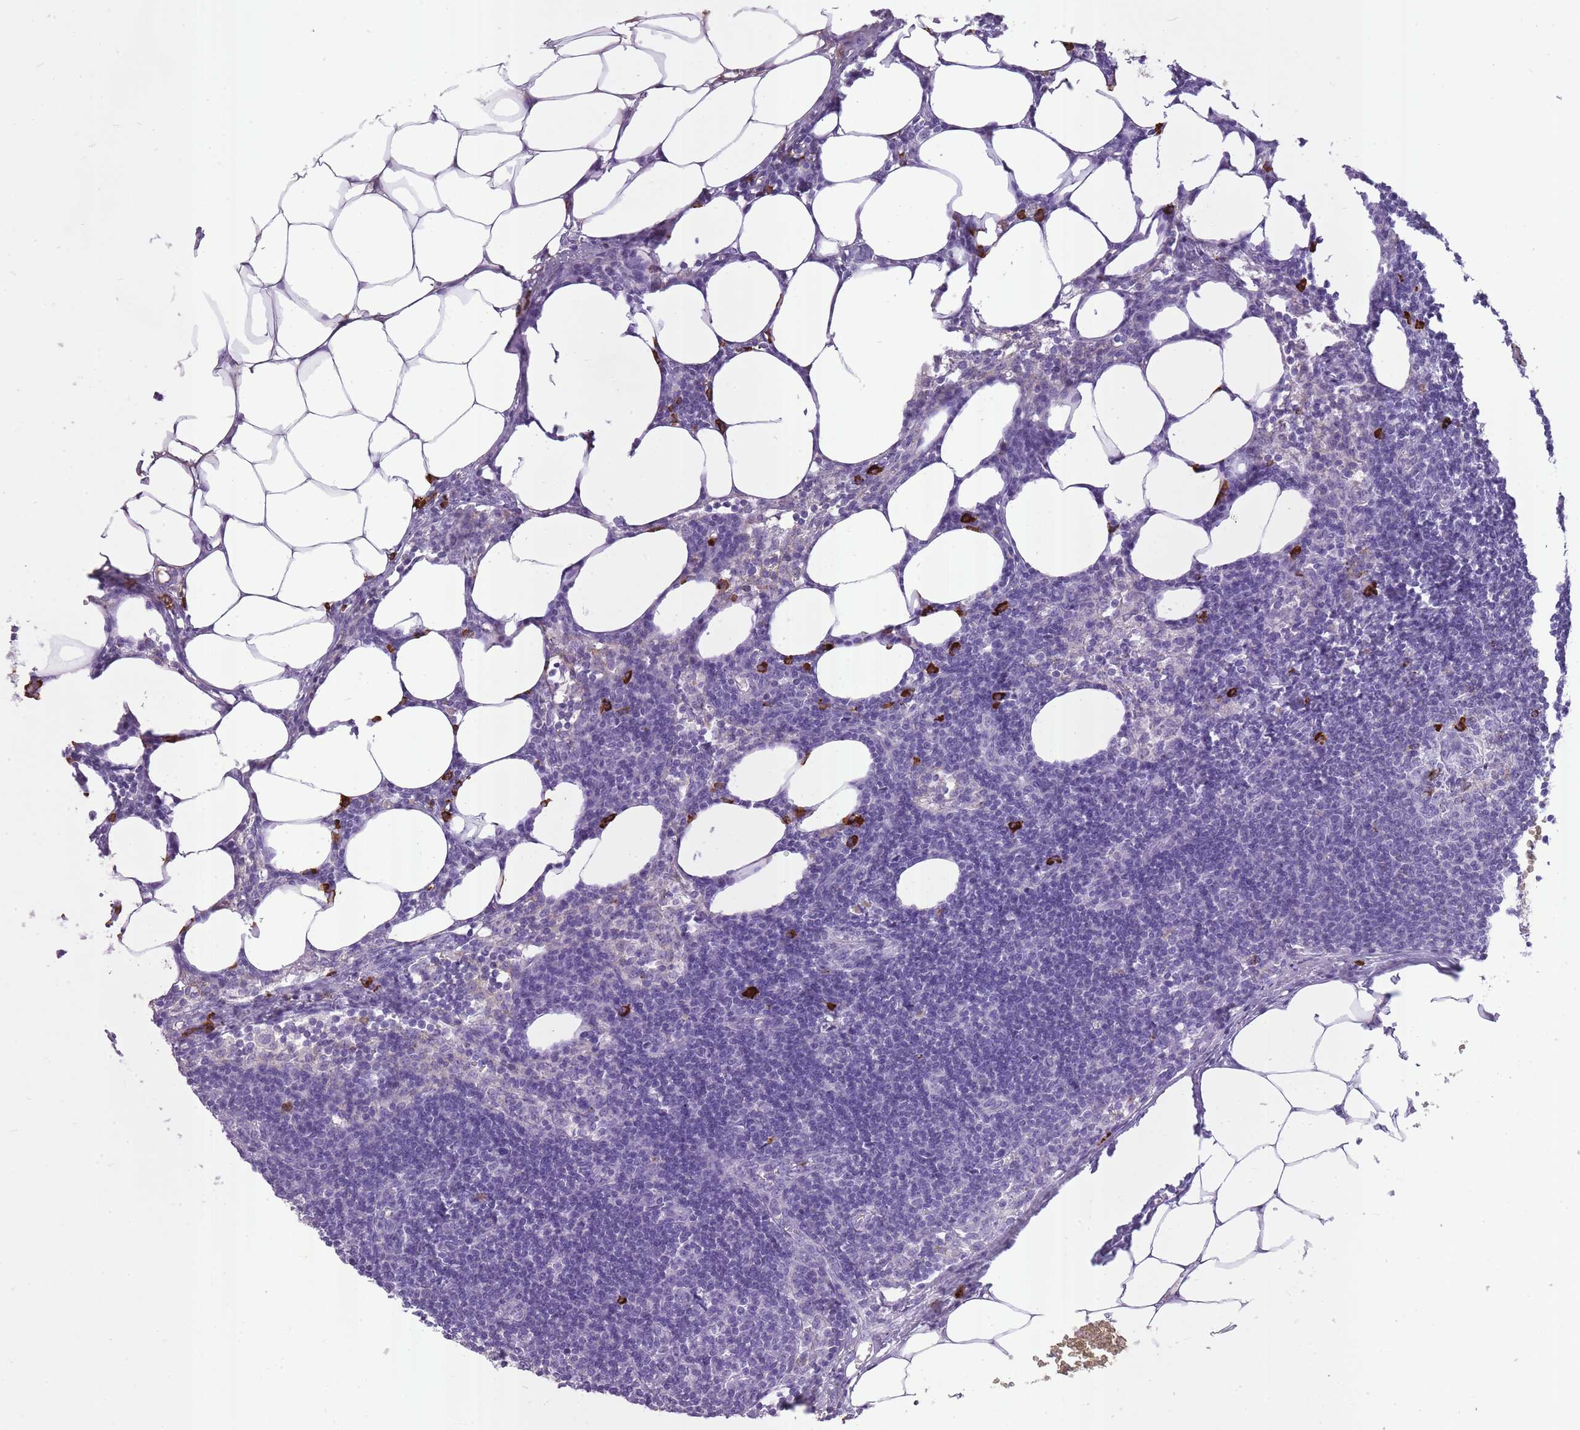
{"staining": {"intensity": "strong", "quantity": "<25%", "location": "cytoplasmic/membranous"}, "tissue": "lymph node", "cell_type": "Germinal center cells", "image_type": "normal", "snomed": [{"axis": "morphology", "description": "Normal tissue, NOS"}, {"axis": "topography", "description": "Lymph node"}], "caption": "A high-resolution image shows IHC staining of normal lymph node, which shows strong cytoplasmic/membranous expression in approximately <25% of germinal center cells. The staining was performed using DAB to visualize the protein expression in brown, while the nuclei were stained in blue with hematoxylin (Magnification: 20x).", "gene": "IGKV1", "patient": {"sex": "female", "age": 30}}